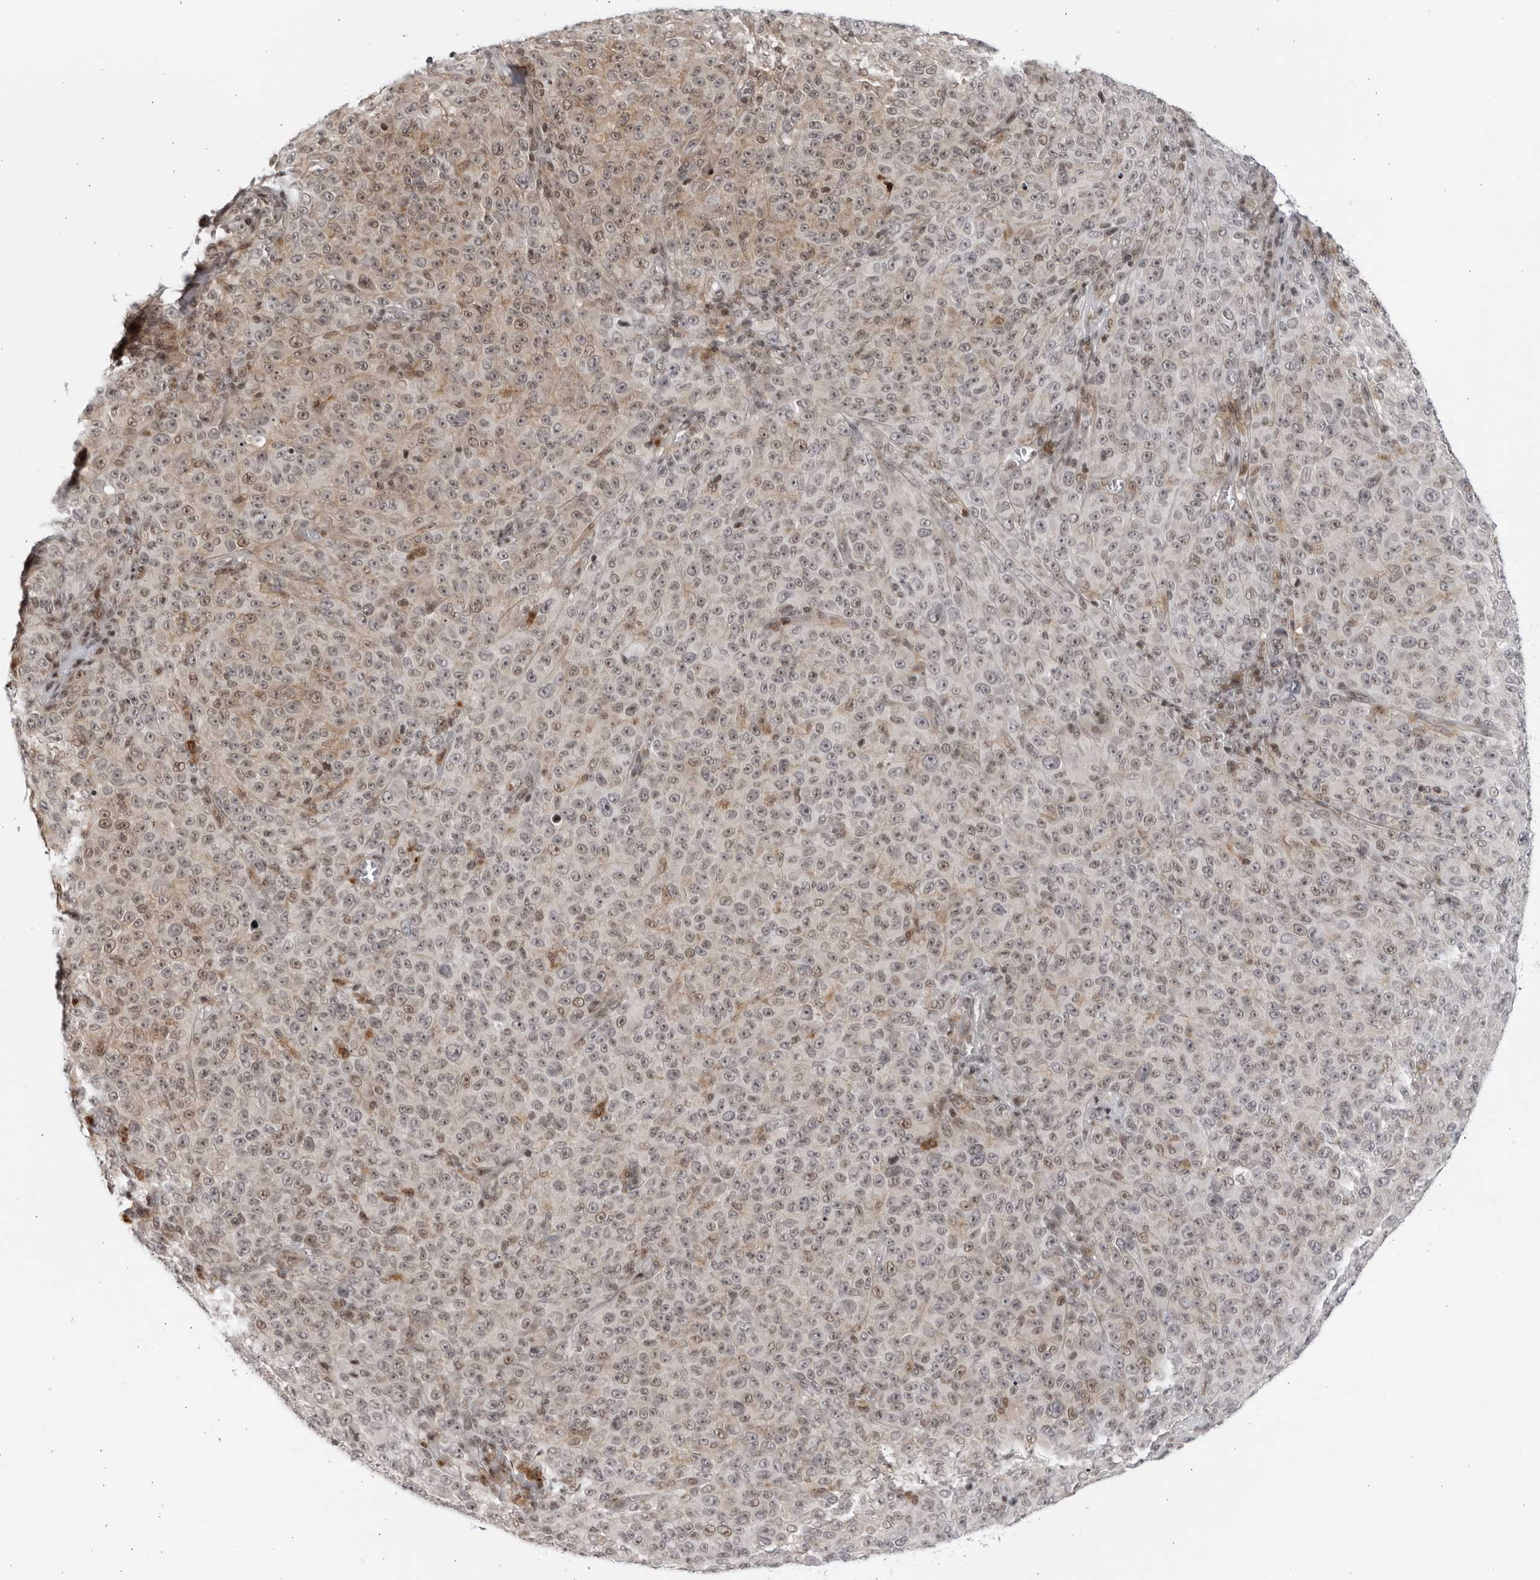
{"staining": {"intensity": "weak", "quantity": "<25%", "location": "cytoplasmic/membranous,nuclear"}, "tissue": "melanoma", "cell_type": "Tumor cells", "image_type": "cancer", "snomed": [{"axis": "morphology", "description": "Malignant melanoma, NOS"}, {"axis": "topography", "description": "Skin"}], "caption": "Malignant melanoma was stained to show a protein in brown. There is no significant staining in tumor cells. Nuclei are stained in blue.", "gene": "DTL", "patient": {"sex": "female", "age": 82}}